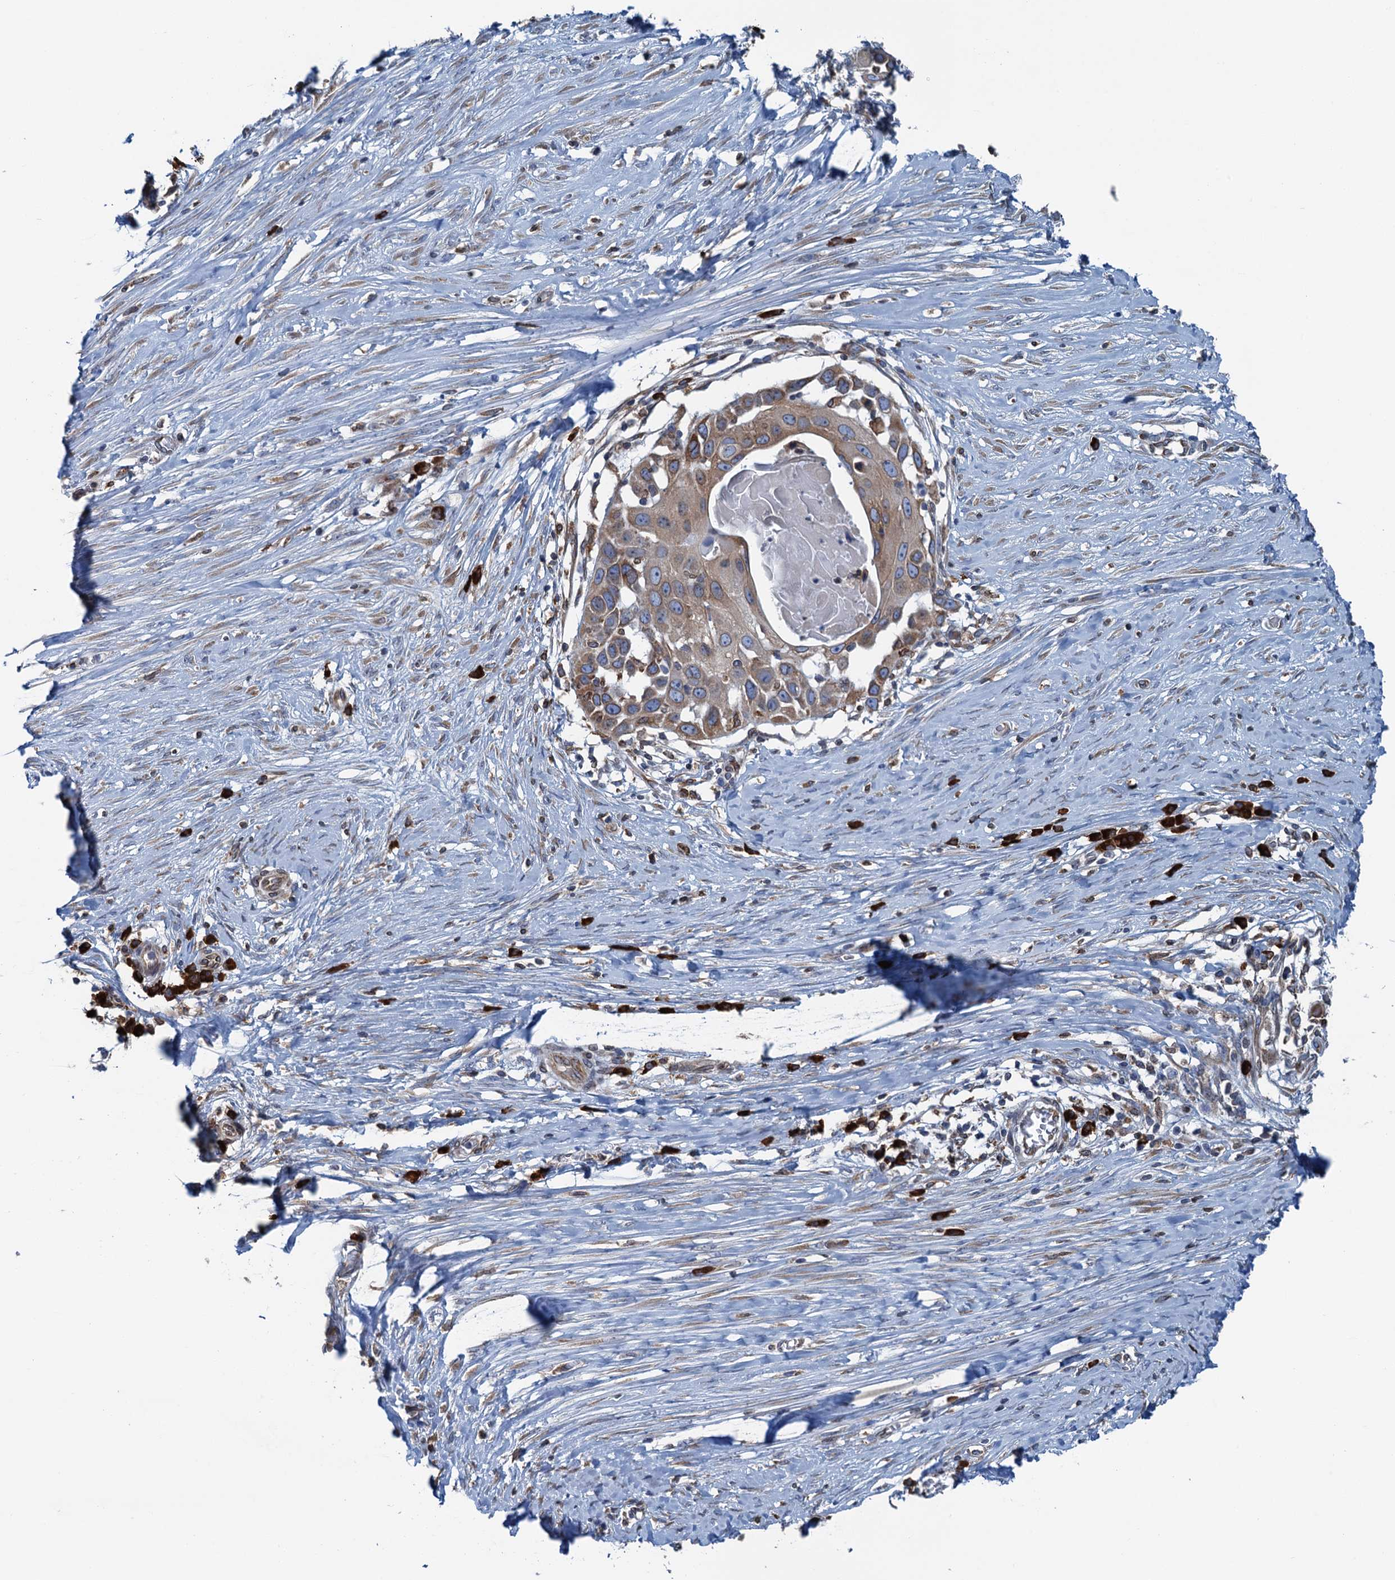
{"staining": {"intensity": "moderate", "quantity": "<25%", "location": "cytoplasmic/membranous"}, "tissue": "skin cancer", "cell_type": "Tumor cells", "image_type": "cancer", "snomed": [{"axis": "morphology", "description": "Squamous cell carcinoma, NOS"}, {"axis": "topography", "description": "Skin"}], "caption": "Immunohistochemical staining of human squamous cell carcinoma (skin) displays moderate cytoplasmic/membranous protein expression in approximately <25% of tumor cells.", "gene": "TMEM205", "patient": {"sex": "female", "age": 44}}